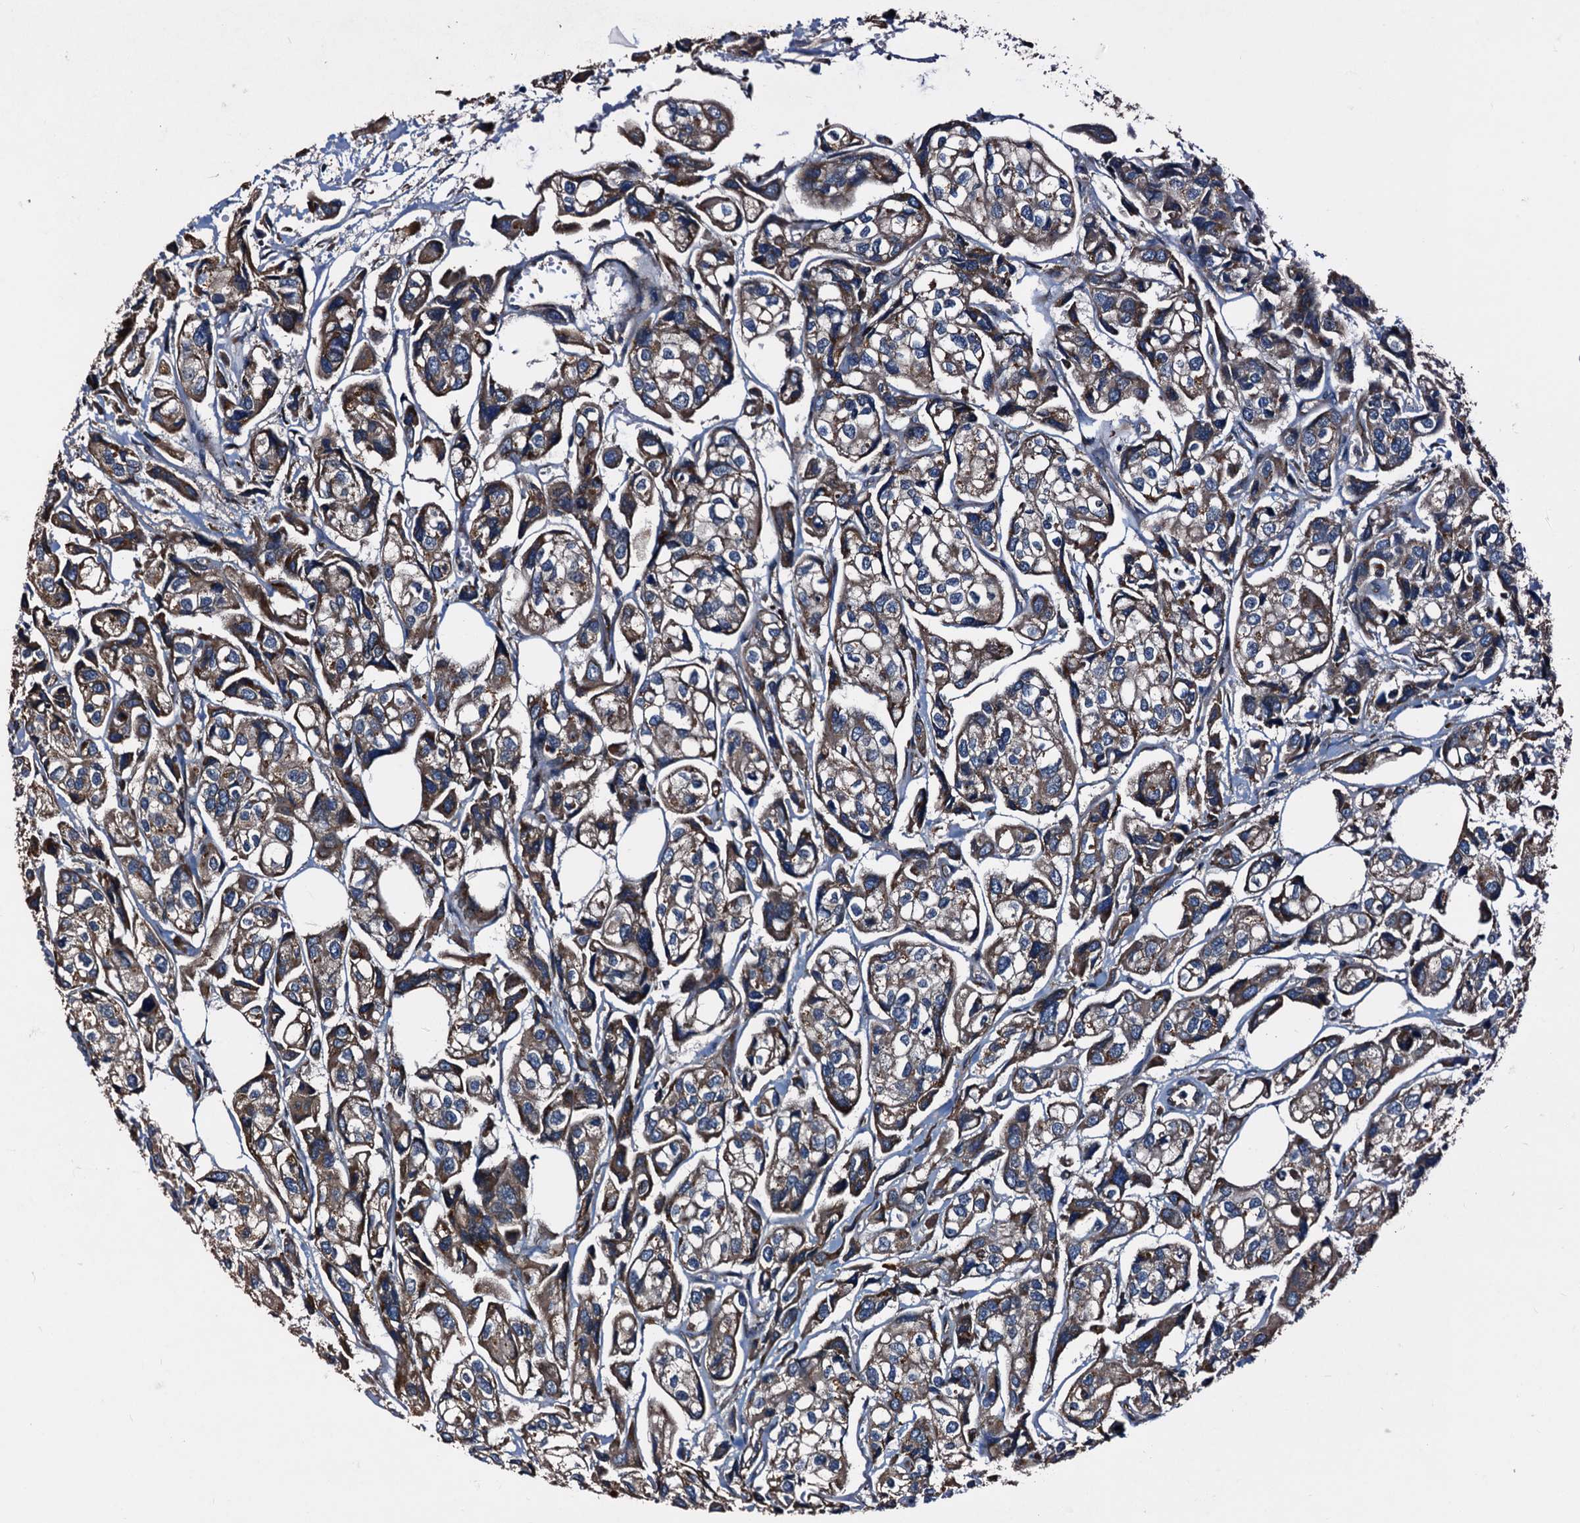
{"staining": {"intensity": "moderate", "quantity": "25%-75%", "location": "cytoplasmic/membranous"}, "tissue": "urothelial cancer", "cell_type": "Tumor cells", "image_type": "cancer", "snomed": [{"axis": "morphology", "description": "Urothelial carcinoma, High grade"}, {"axis": "topography", "description": "Urinary bladder"}], "caption": "Human urothelial carcinoma (high-grade) stained for a protein (brown) exhibits moderate cytoplasmic/membranous positive staining in approximately 25%-75% of tumor cells.", "gene": "PEX5", "patient": {"sex": "male", "age": 67}}